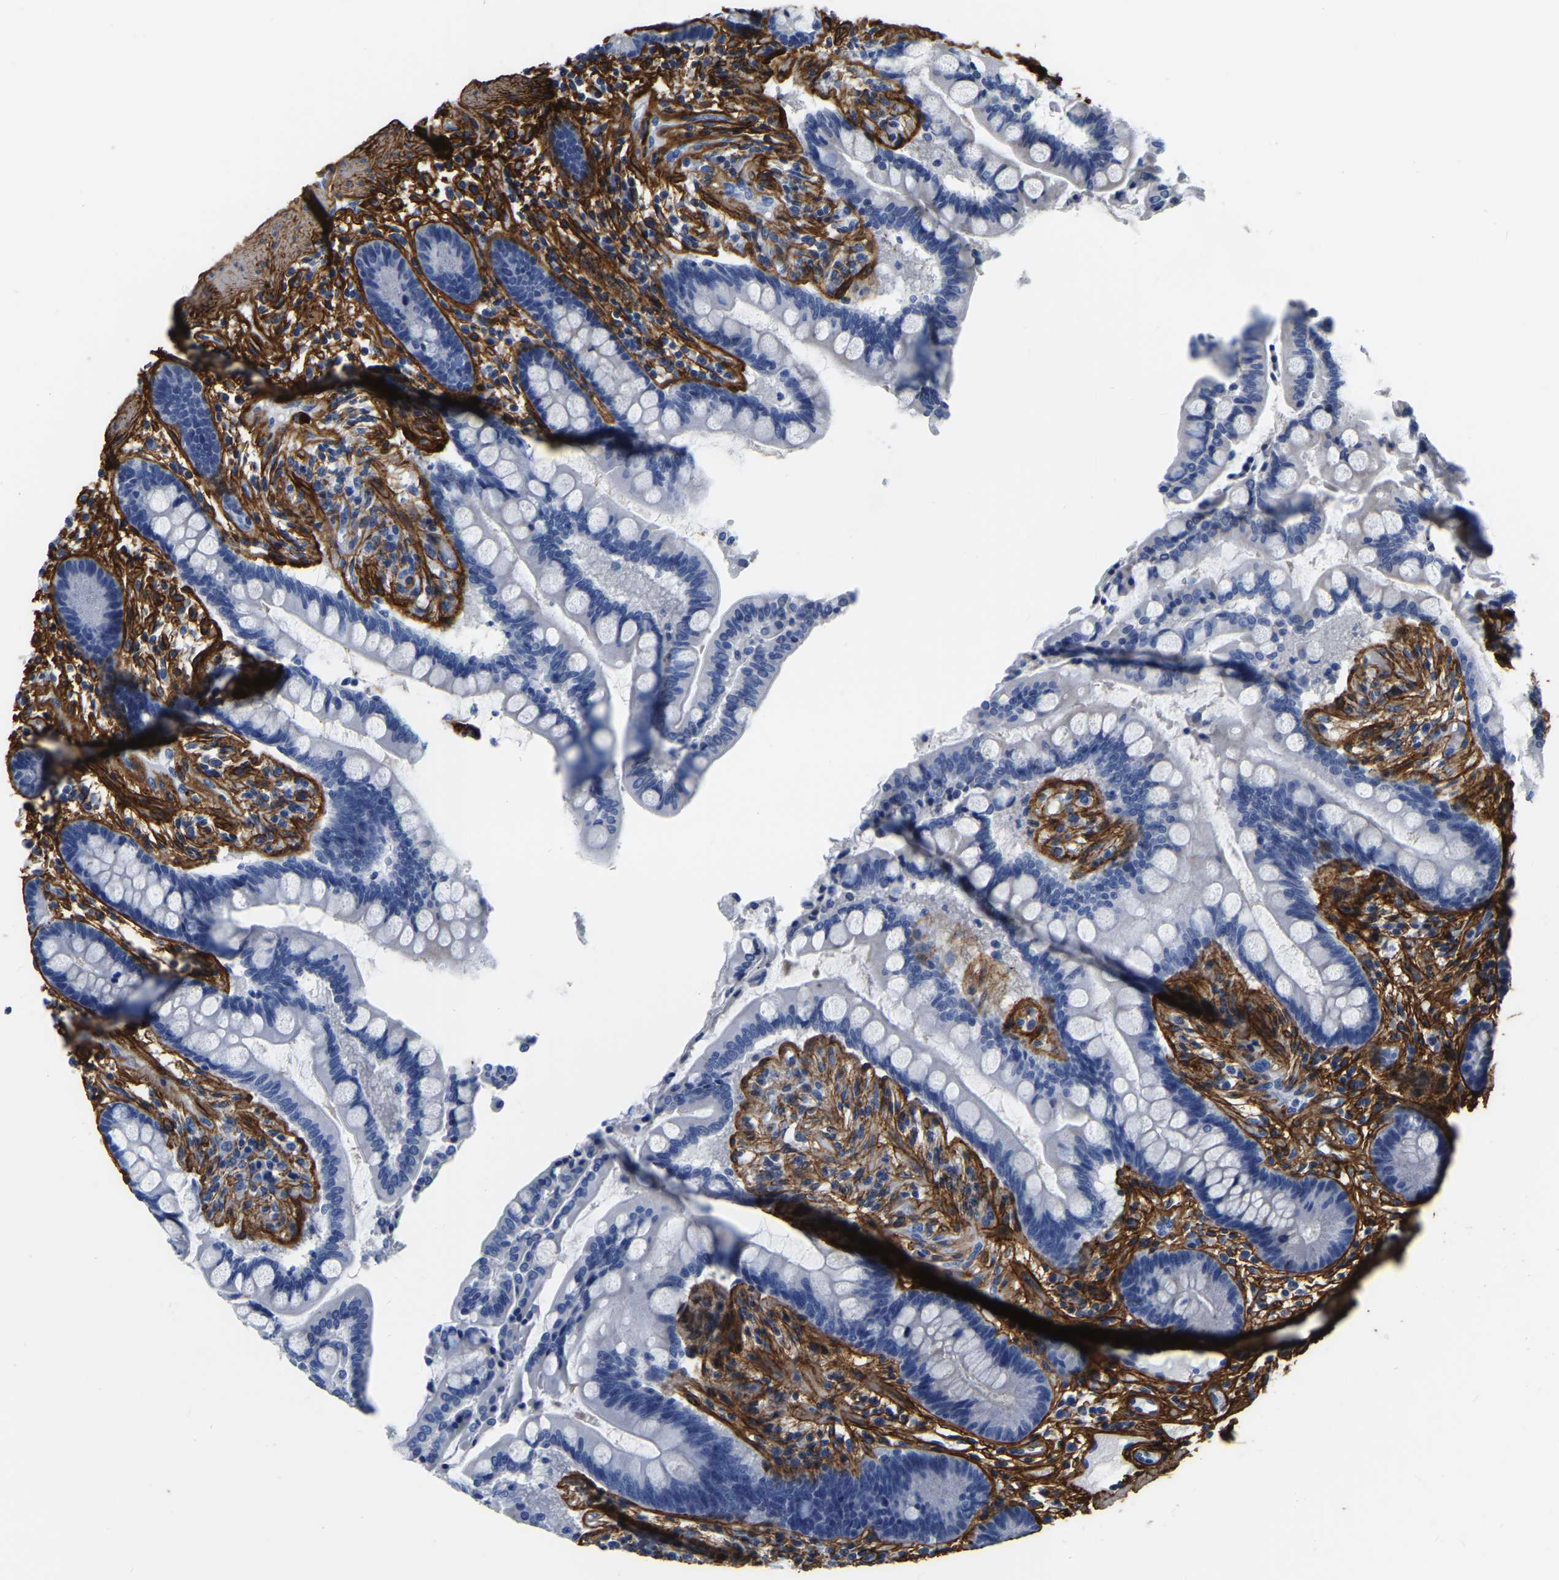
{"staining": {"intensity": "negative", "quantity": "none", "location": "none"}, "tissue": "colon", "cell_type": "Endothelial cells", "image_type": "normal", "snomed": [{"axis": "morphology", "description": "Normal tissue, NOS"}, {"axis": "topography", "description": "Colon"}], "caption": "Endothelial cells show no significant staining in unremarkable colon. The staining is performed using DAB (3,3'-diaminobenzidine) brown chromogen with nuclei counter-stained in using hematoxylin.", "gene": "COL6A1", "patient": {"sex": "male", "age": 73}}